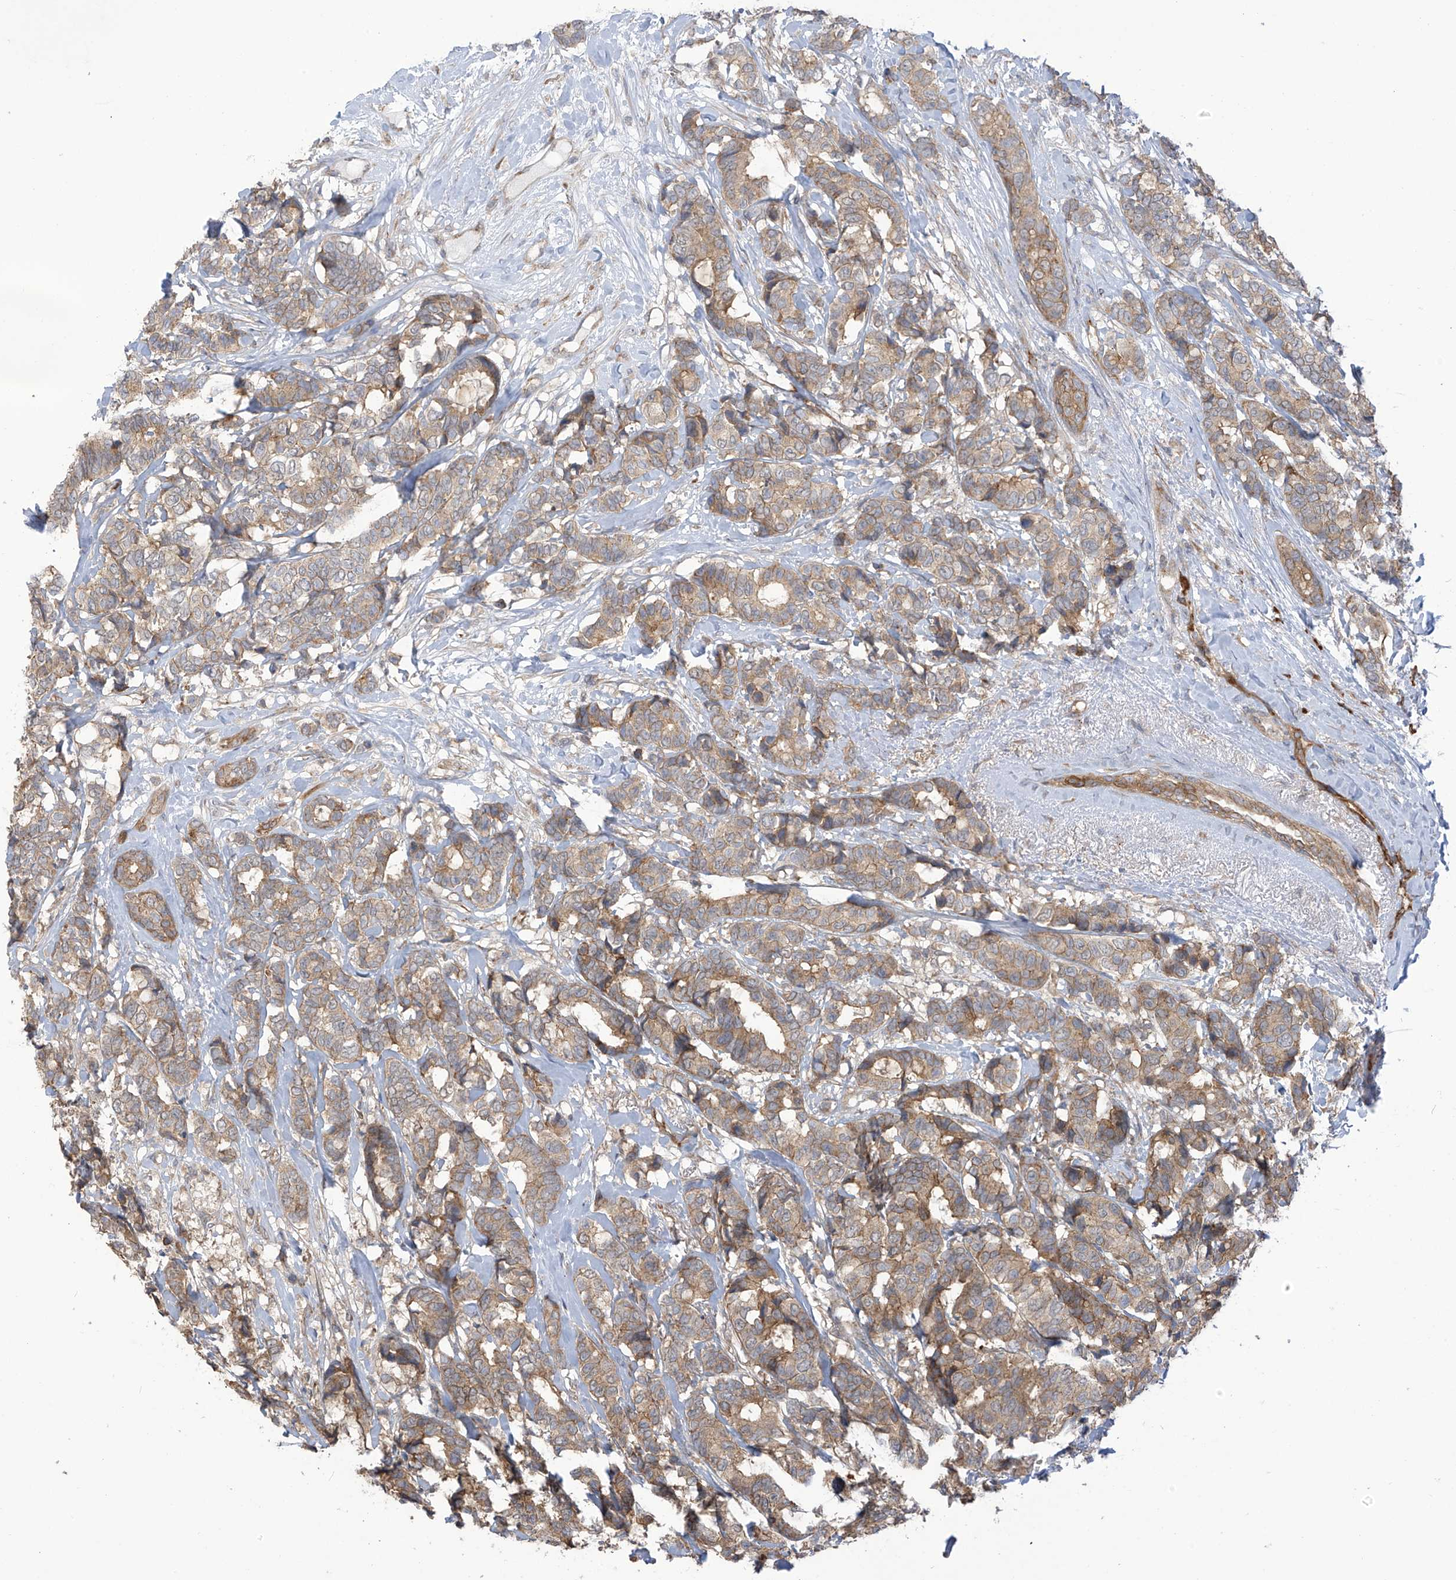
{"staining": {"intensity": "weak", "quantity": ">75%", "location": "cytoplasmic/membranous"}, "tissue": "breast cancer", "cell_type": "Tumor cells", "image_type": "cancer", "snomed": [{"axis": "morphology", "description": "Duct carcinoma"}, {"axis": "topography", "description": "Breast"}], "caption": "This micrograph exhibits infiltrating ductal carcinoma (breast) stained with IHC to label a protein in brown. The cytoplasmic/membranous of tumor cells show weak positivity for the protein. Nuclei are counter-stained blue.", "gene": "KIAA1522", "patient": {"sex": "female", "age": 87}}